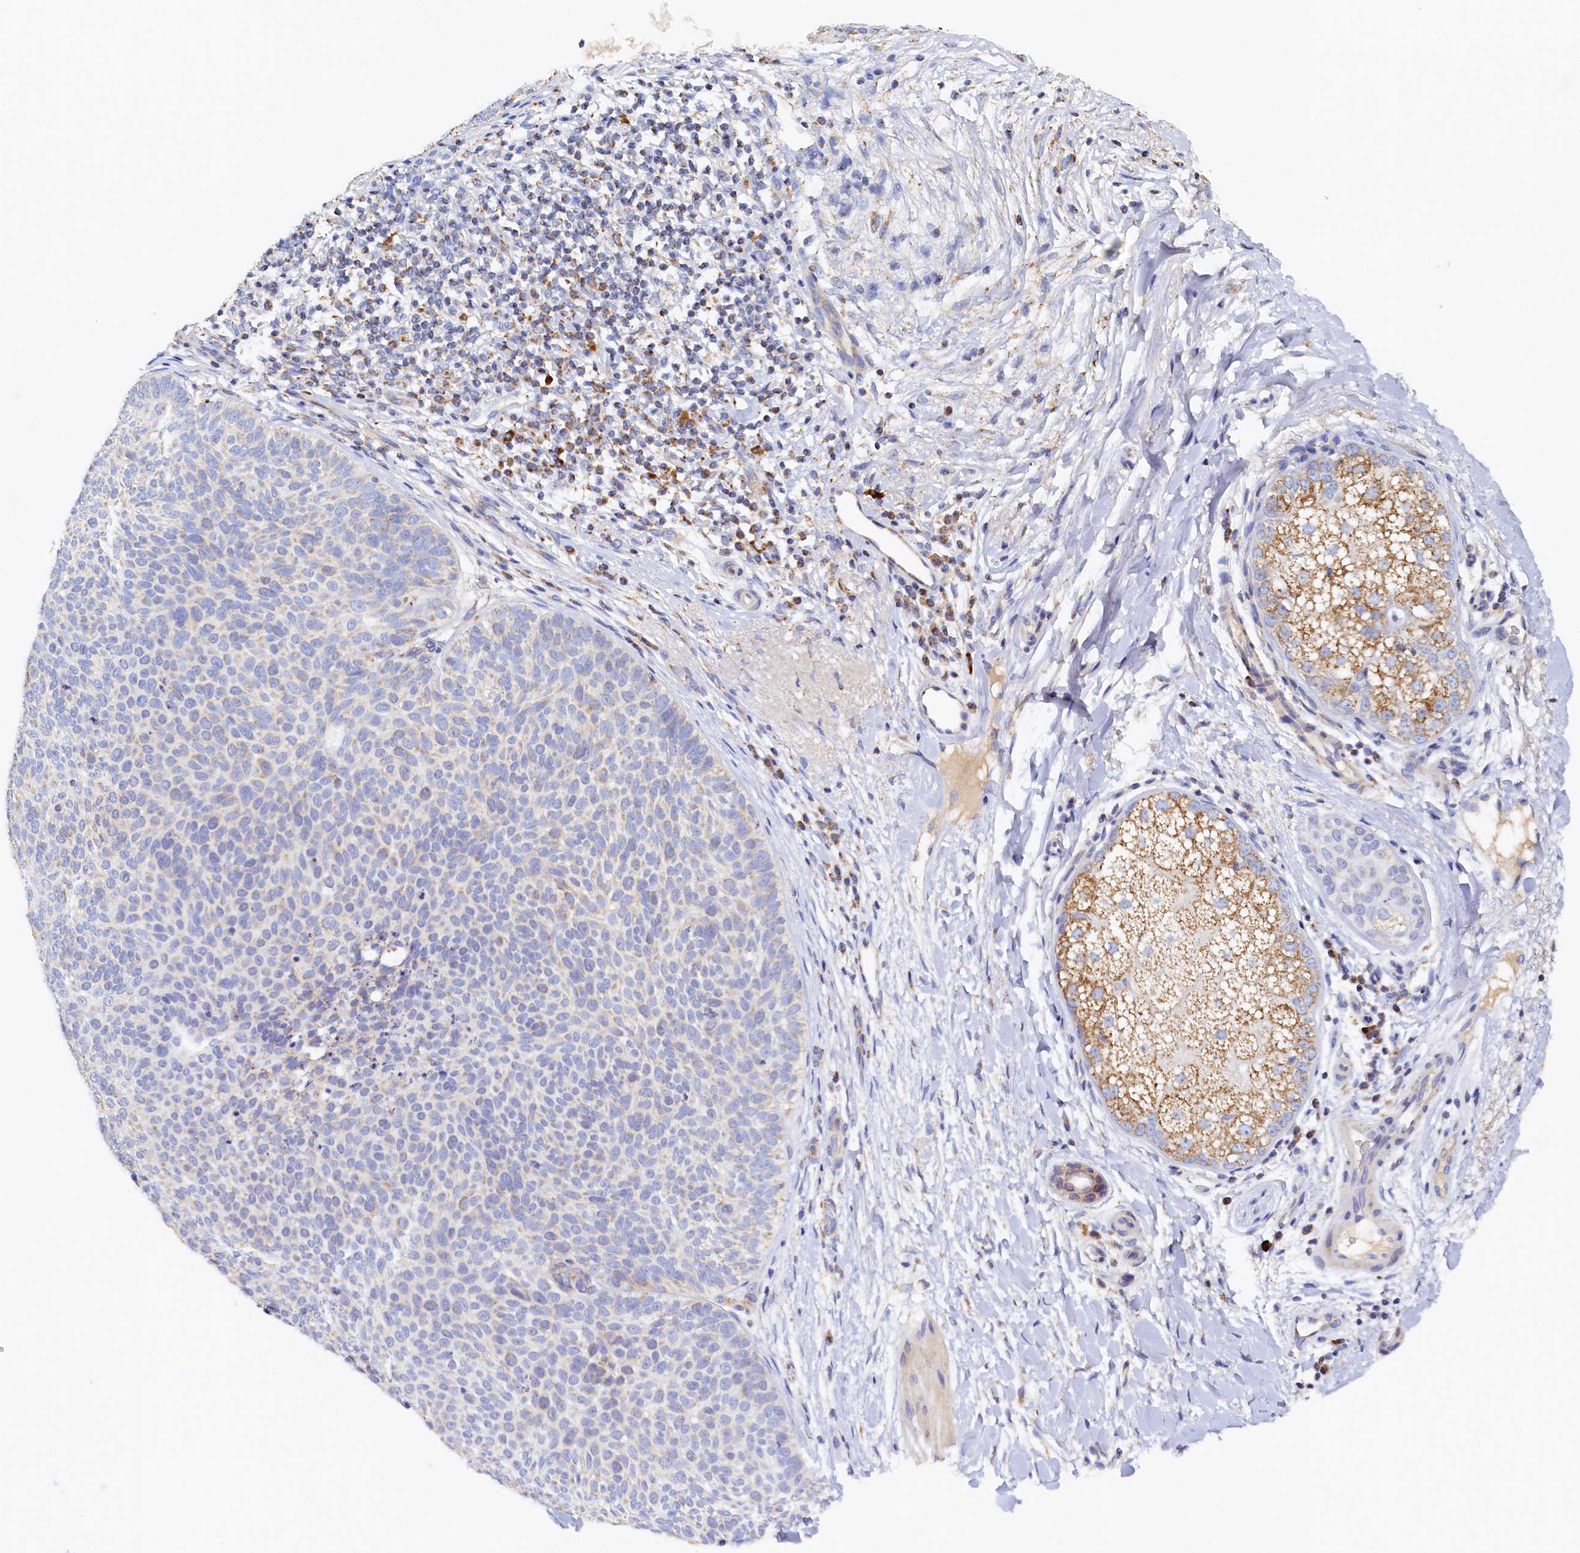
{"staining": {"intensity": "negative", "quantity": "none", "location": "none"}, "tissue": "skin cancer", "cell_type": "Tumor cells", "image_type": "cancer", "snomed": [{"axis": "morphology", "description": "Basal cell carcinoma"}, {"axis": "topography", "description": "Skin"}], "caption": "Immunohistochemistry photomicrograph of neoplastic tissue: human basal cell carcinoma (skin) stained with DAB displays no significant protein staining in tumor cells.", "gene": "POC1A", "patient": {"sex": "male", "age": 85}}